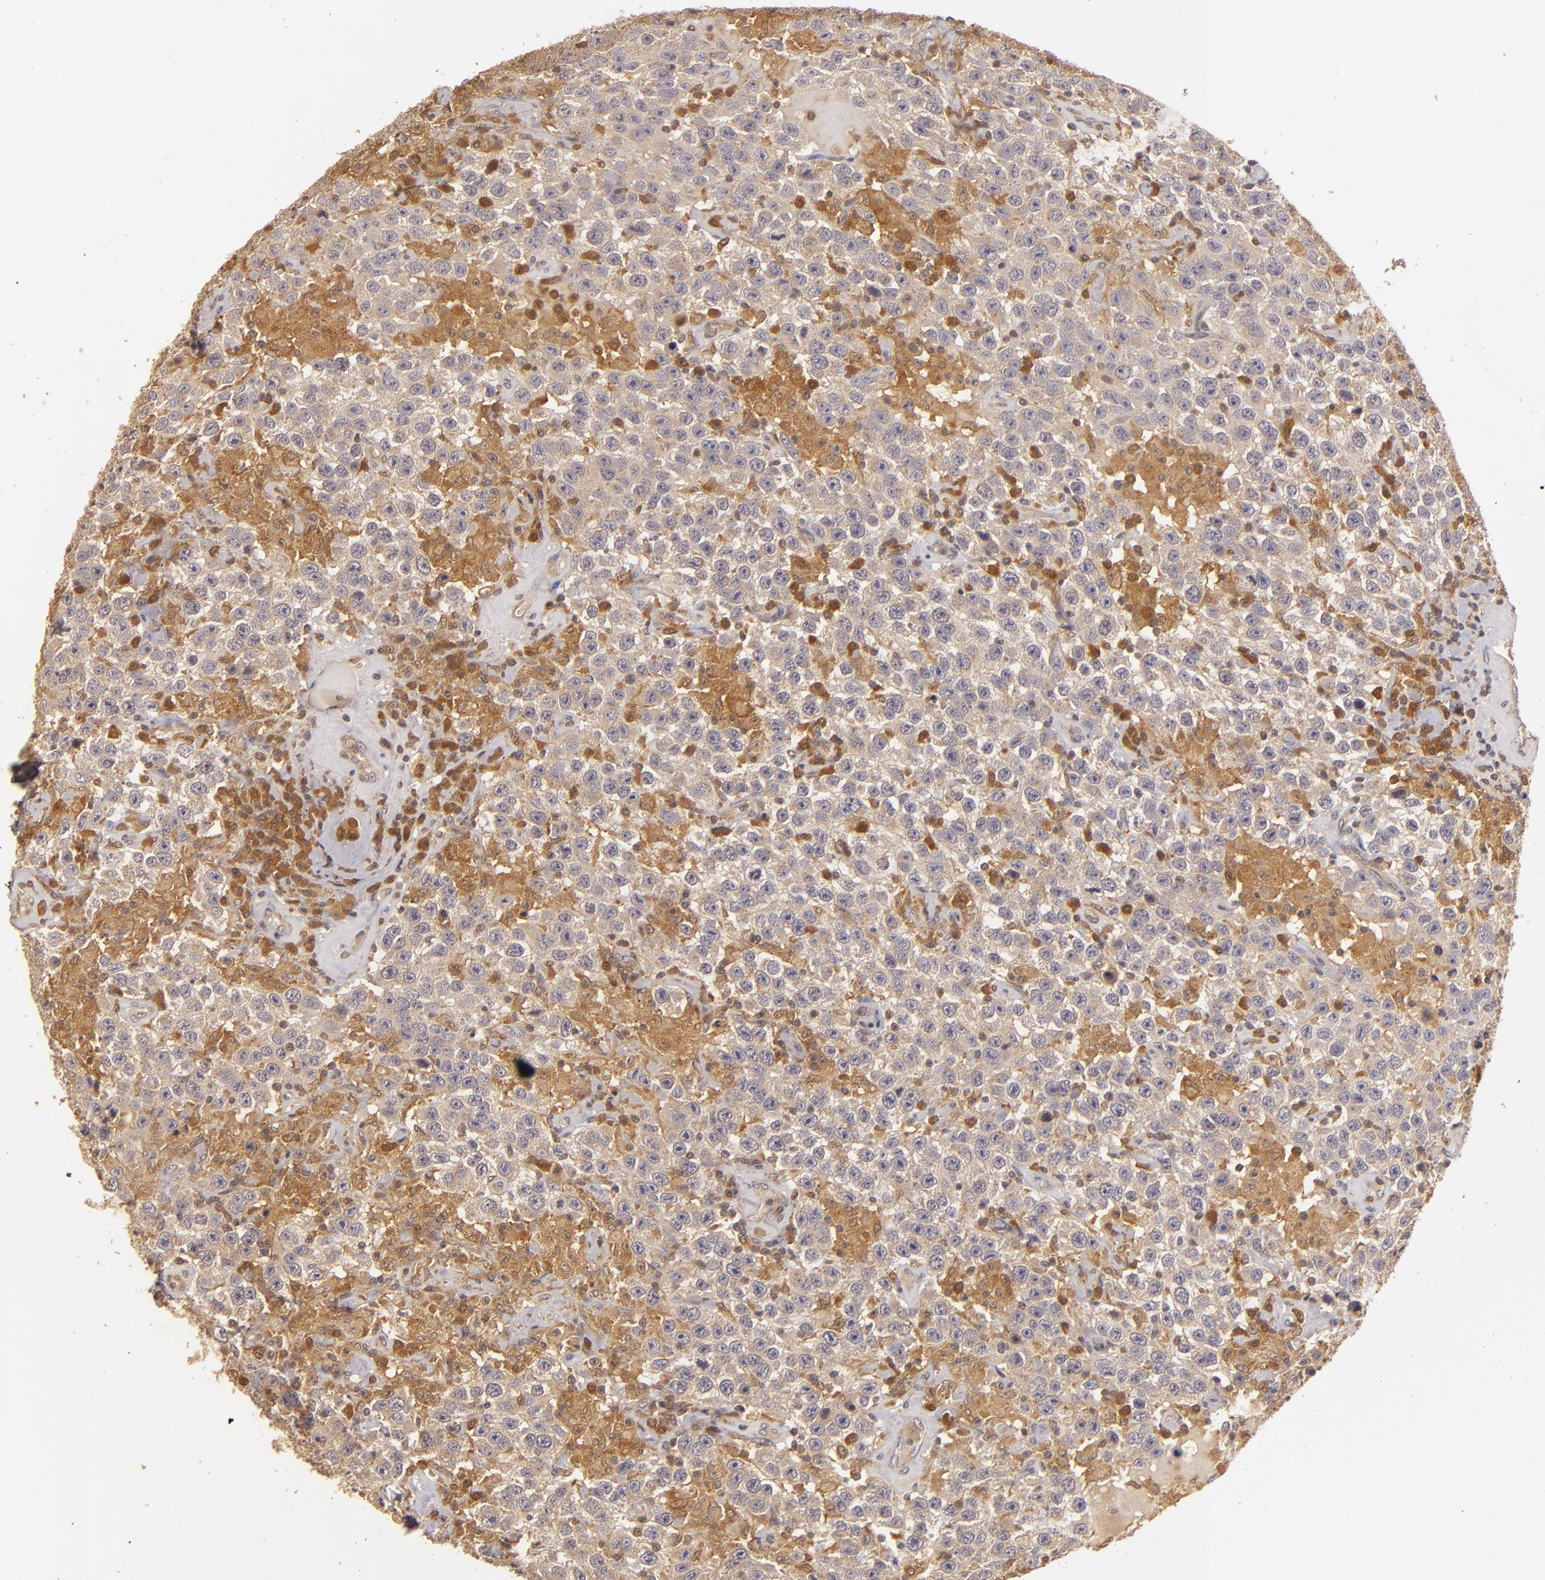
{"staining": {"intensity": "moderate", "quantity": ">75%", "location": "cytoplasmic/membranous"}, "tissue": "testis cancer", "cell_type": "Tumor cells", "image_type": "cancer", "snomed": [{"axis": "morphology", "description": "Seminoma, NOS"}, {"axis": "topography", "description": "Testis"}], "caption": "Moderate cytoplasmic/membranous positivity for a protein is identified in about >75% of tumor cells of testis seminoma using immunohistochemistry (IHC).", "gene": "PRKCD", "patient": {"sex": "male", "age": 41}}